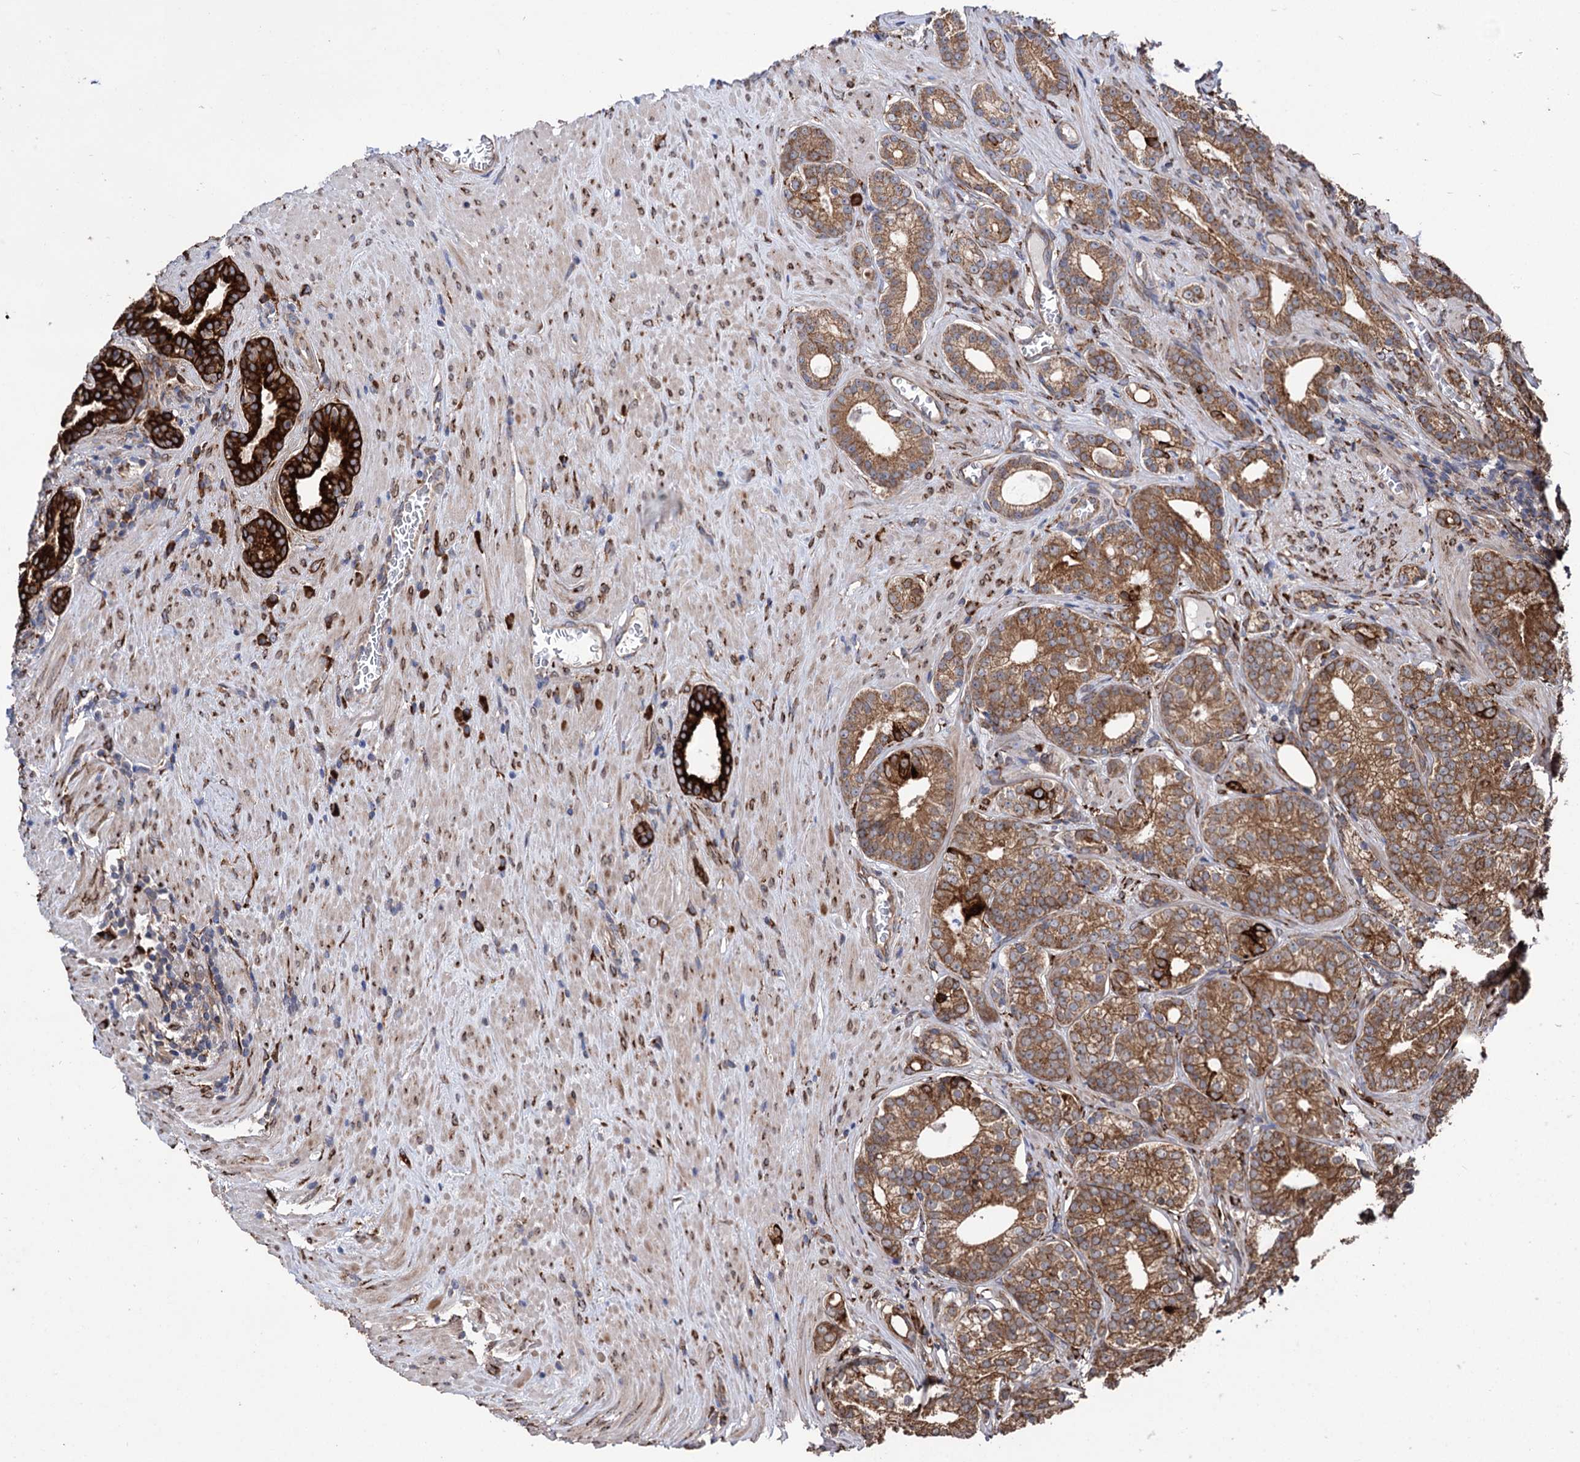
{"staining": {"intensity": "moderate", "quantity": ">75%", "location": "cytoplasmic/membranous"}, "tissue": "prostate cancer", "cell_type": "Tumor cells", "image_type": "cancer", "snomed": [{"axis": "morphology", "description": "Adenocarcinoma, Low grade"}, {"axis": "topography", "description": "Prostate"}], "caption": "A brown stain highlights moderate cytoplasmic/membranous positivity of a protein in human prostate cancer tumor cells.", "gene": "CDAN1", "patient": {"sex": "male", "age": 71}}